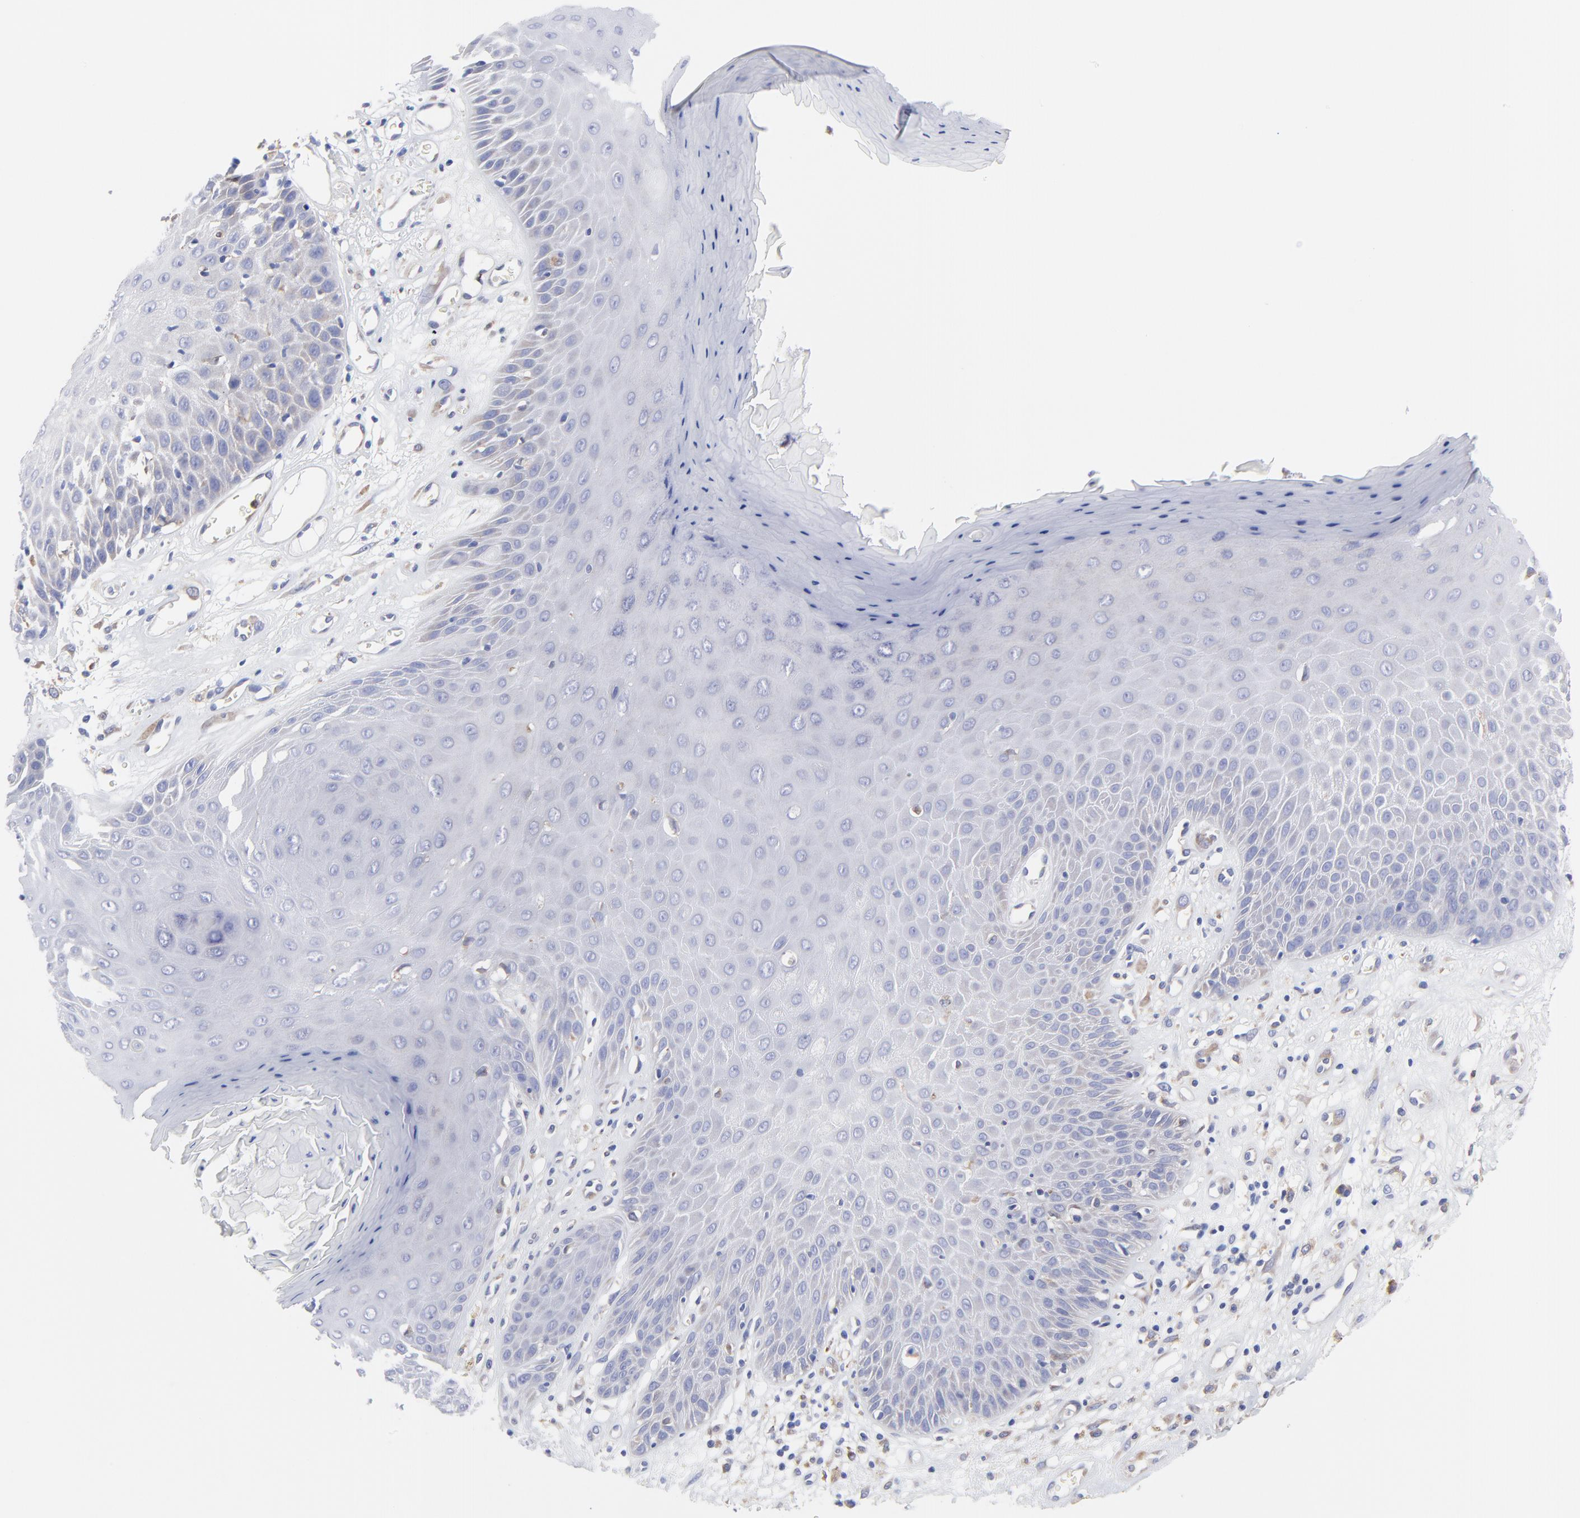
{"staining": {"intensity": "negative", "quantity": "none", "location": "none"}, "tissue": "skin cancer", "cell_type": "Tumor cells", "image_type": "cancer", "snomed": [{"axis": "morphology", "description": "Squamous cell carcinoma, NOS"}, {"axis": "topography", "description": "Skin"}], "caption": "A photomicrograph of skin cancer (squamous cell carcinoma) stained for a protein shows no brown staining in tumor cells.", "gene": "MOSPD2", "patient": {"sex": "male", "age": 65}}